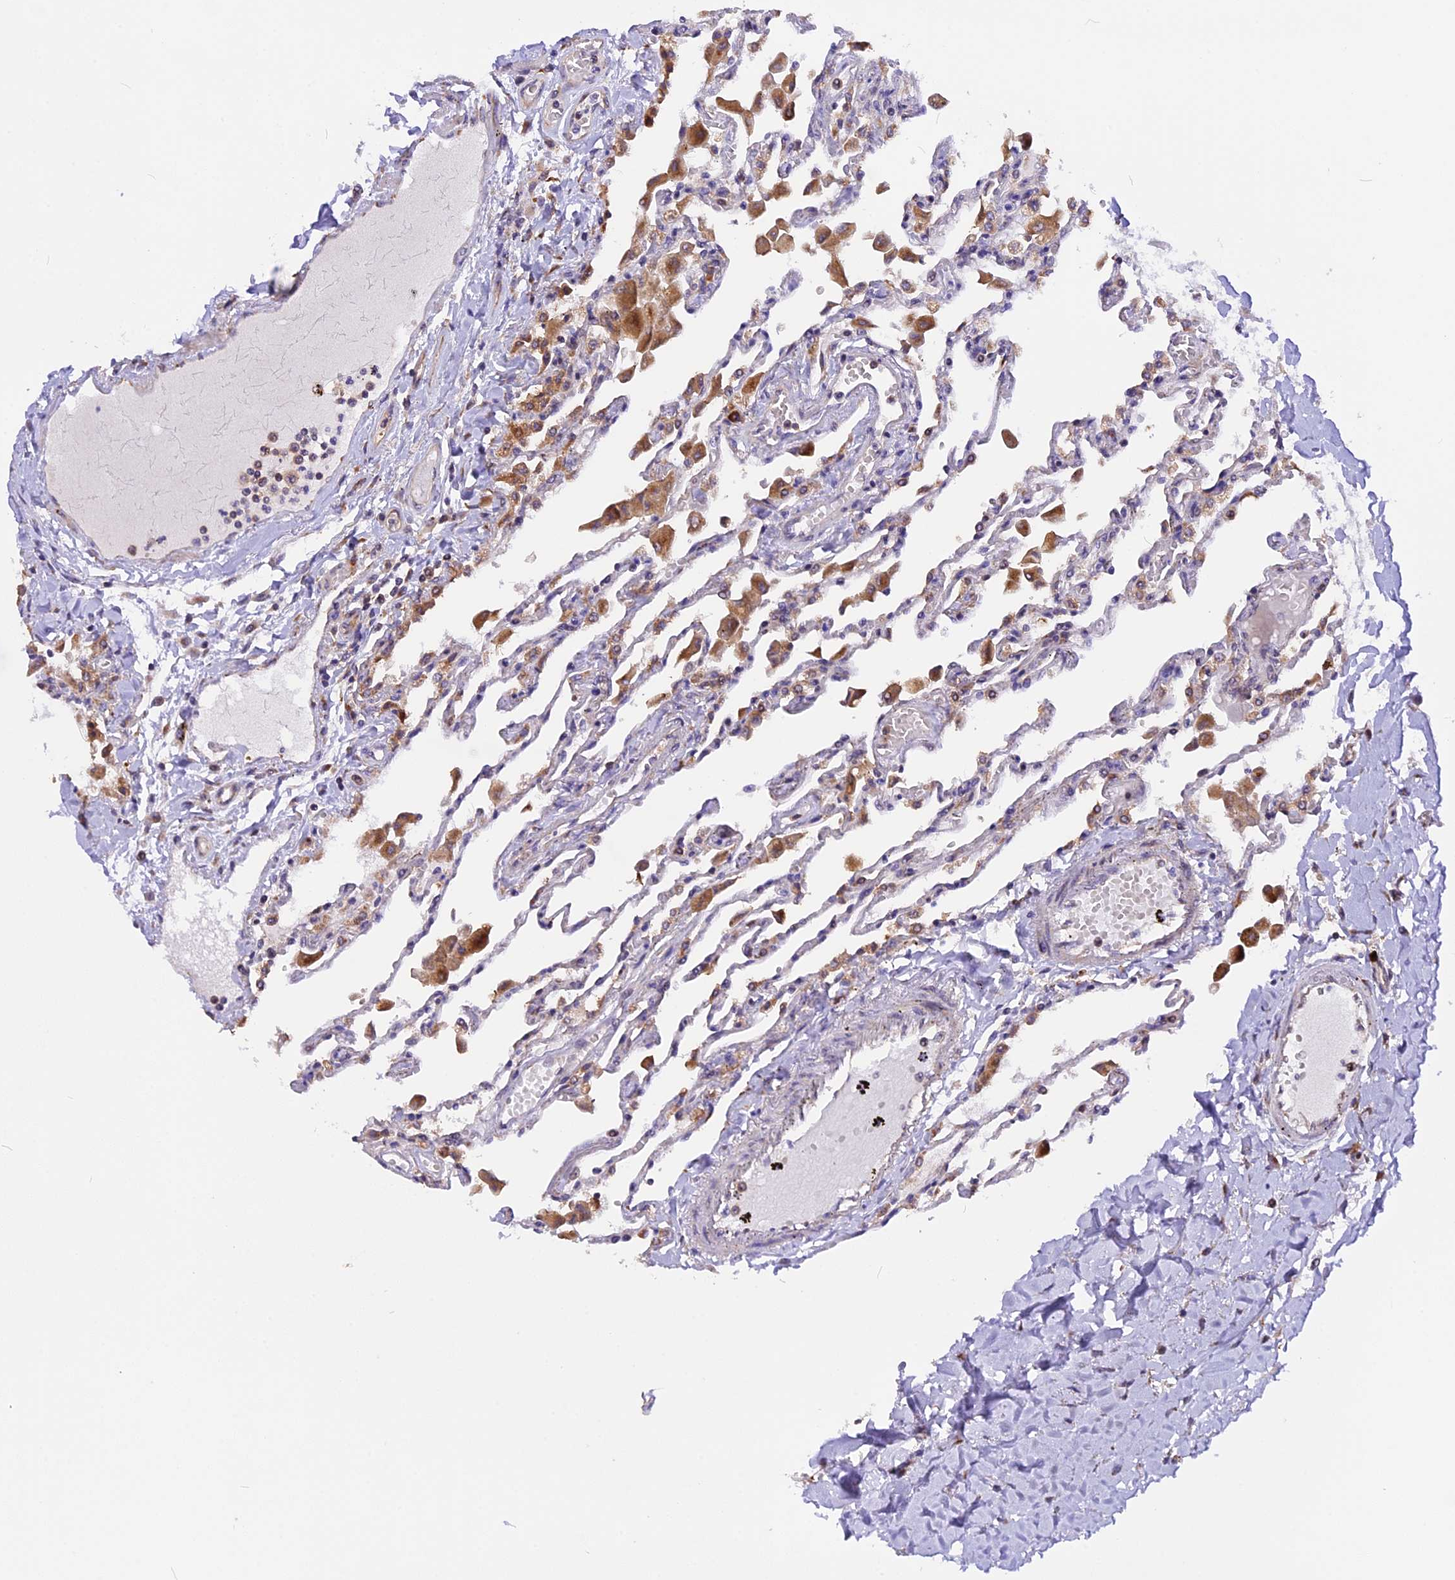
{"staining": {"intensity": "moderate", "quantity": "<25%", "location": "cytoplasmic/membranous"}, "tissue": "lung", "cell_type": "Alveolar cells", "image_type": "normal", "snomed": [{"axis": "morphology", "description": "Normal tissue, NOS"}, {"axis": "topography", "description": "Bronchus"}, {"axis": "topography", "description": "Lung"}], "caption": "Immunohistochemistry (IHC) (DAB (3,3'-diaminobenzidine)) staining of normal lung reveals moderate cytoplasmic/membranous protein expression in approximately <25% of alveolar cells.", "gene": "GNPTAB", "patient": {"sex": "female", "age": 49}}